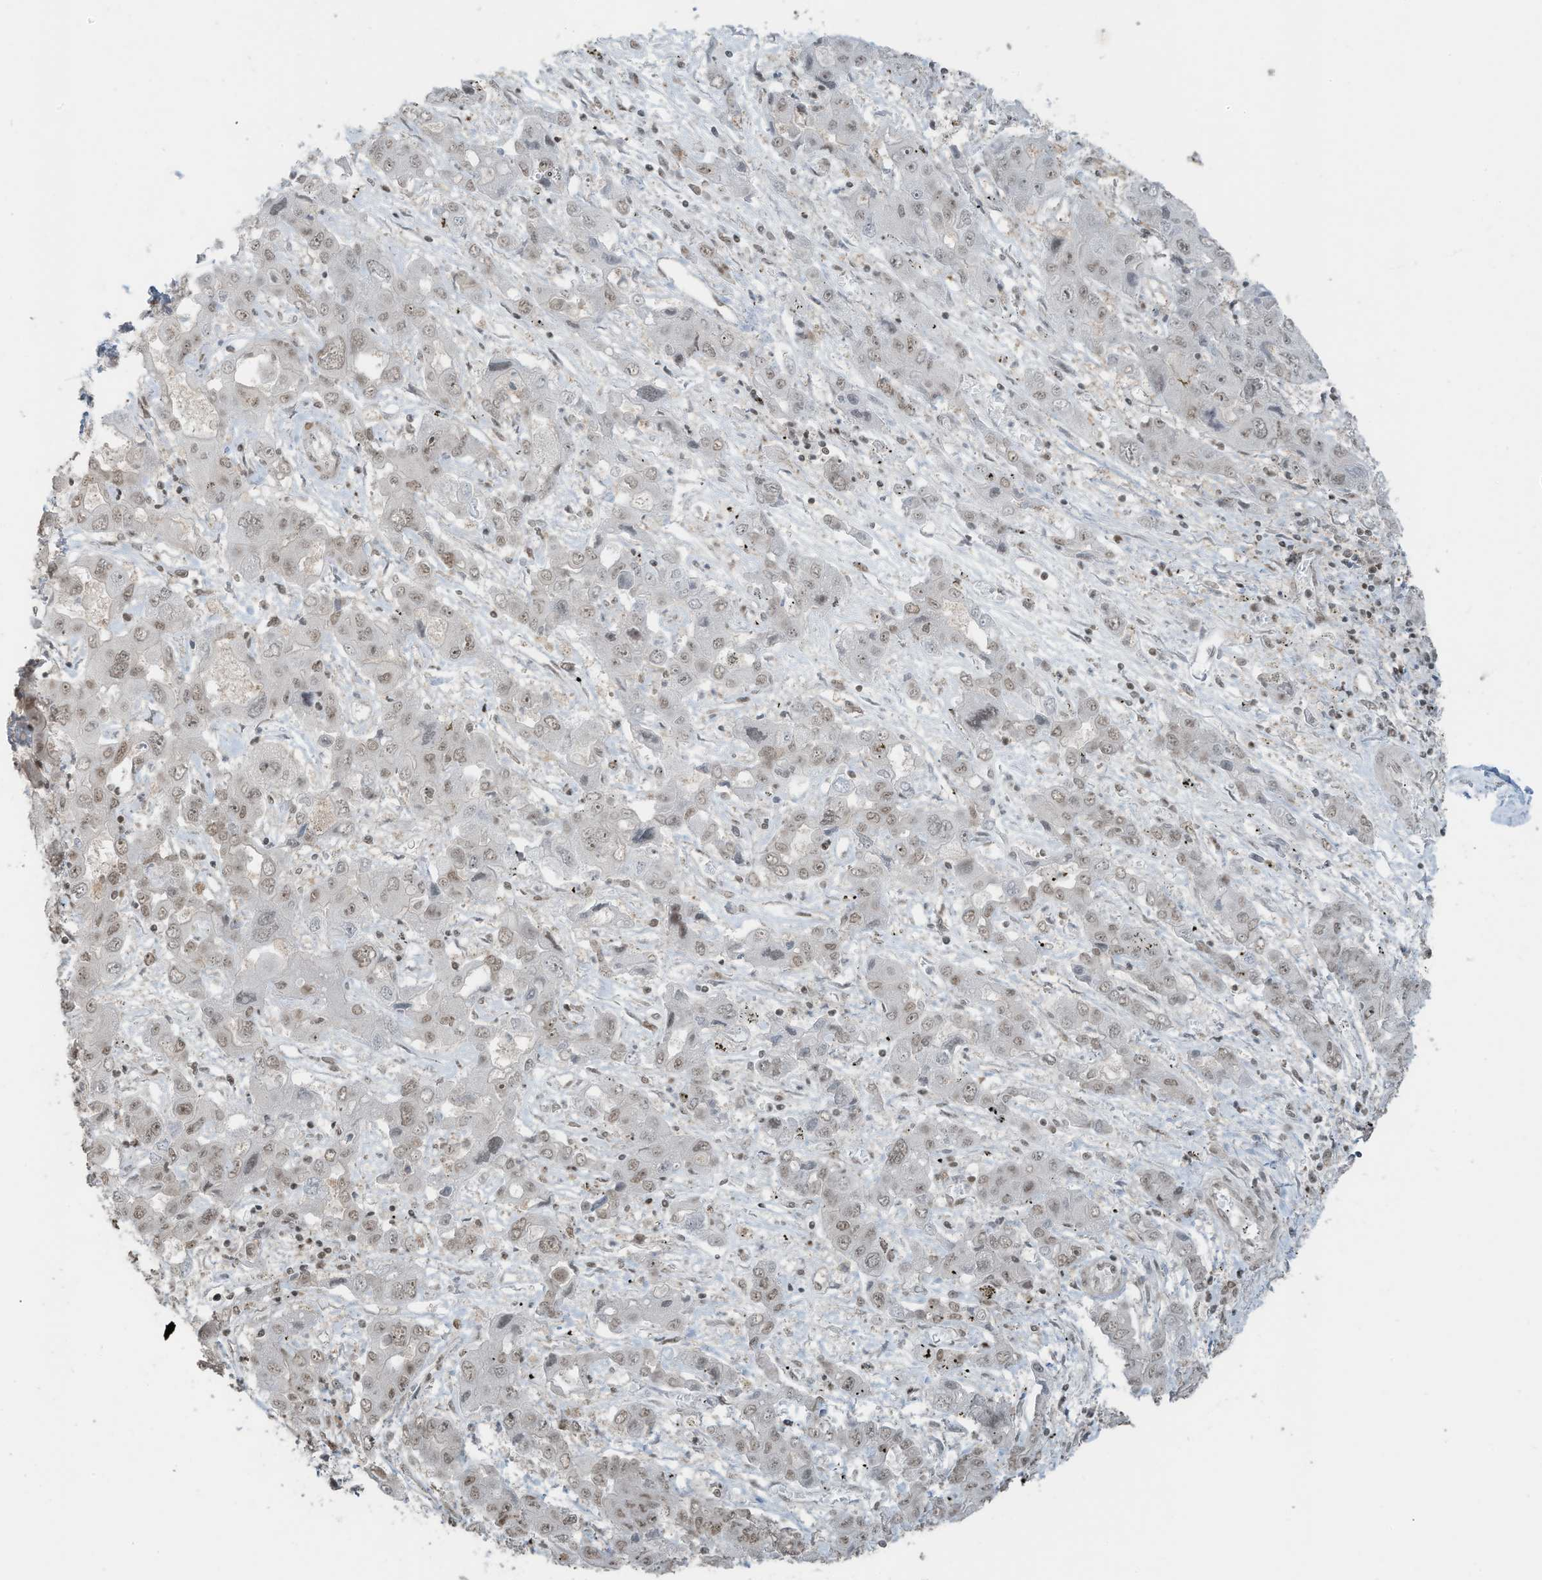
{"staining": {"intensity": "weak", "quantity": "25%-75%", "location": "nuclear"}, "tissue": "liver cancer", "cell_type": "Tumor cells", "image_type": "cancer", "snomed": [{"axis": "morphology", "description": "Cholangiocarcinoma"}, {"axis": "topography", "description": "Liver"}], "caption": "Human cholangiocarcinoma (liver) stained with a brown dye demonstrates weak nuclear positive staining in approximately 25%-75% of tumor cells.", "gene": "PCNP", "patient": {"sex": "male", "age": 67}}